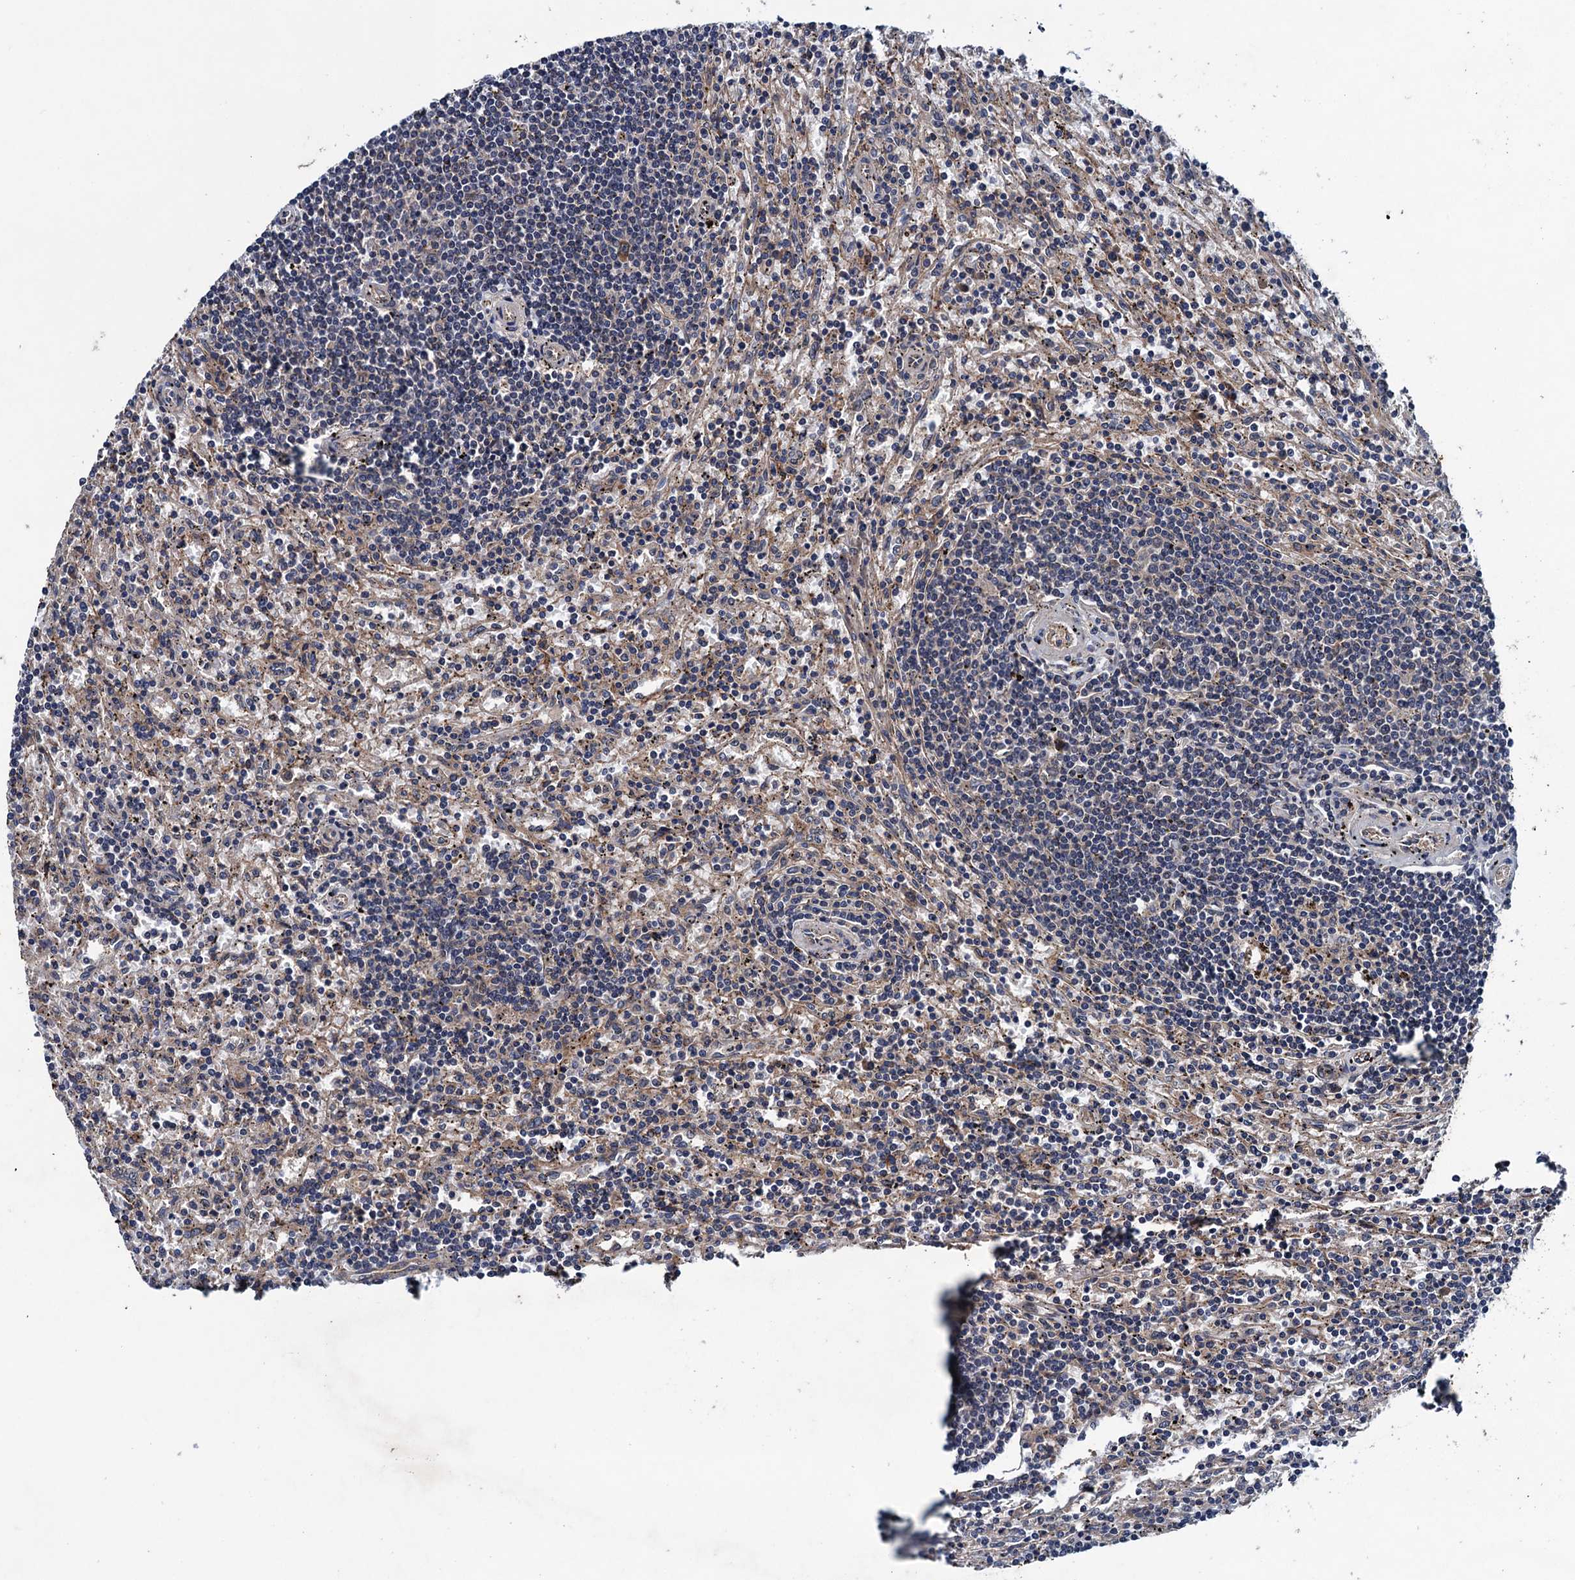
{"staining": {"intensity": "negative", "quantity": "none", "location": "none"}, "tissue": "lymphoma", "cell_type": "Tumor cells", "image_type": "cancer", "snomed": [{"axis": "morphology", "description": "Malignant lymphoma, non-Hodgkin's type, Low grade"}, {"axis": "topography", "description": "Spleen"}], "caption": "Immunohistochemical staining of human malignant lymphoma, non-Hodgkin's type (low-grade) reveals no significant expression in tumor cells. The staining is performed using DAB (3,3'-diaminobenzidine) brown chromogen with nuclei counter-stained in using hematoxylin.", "gene": "BLTP3B", "patient": {"sex": "male", "age": 76}}